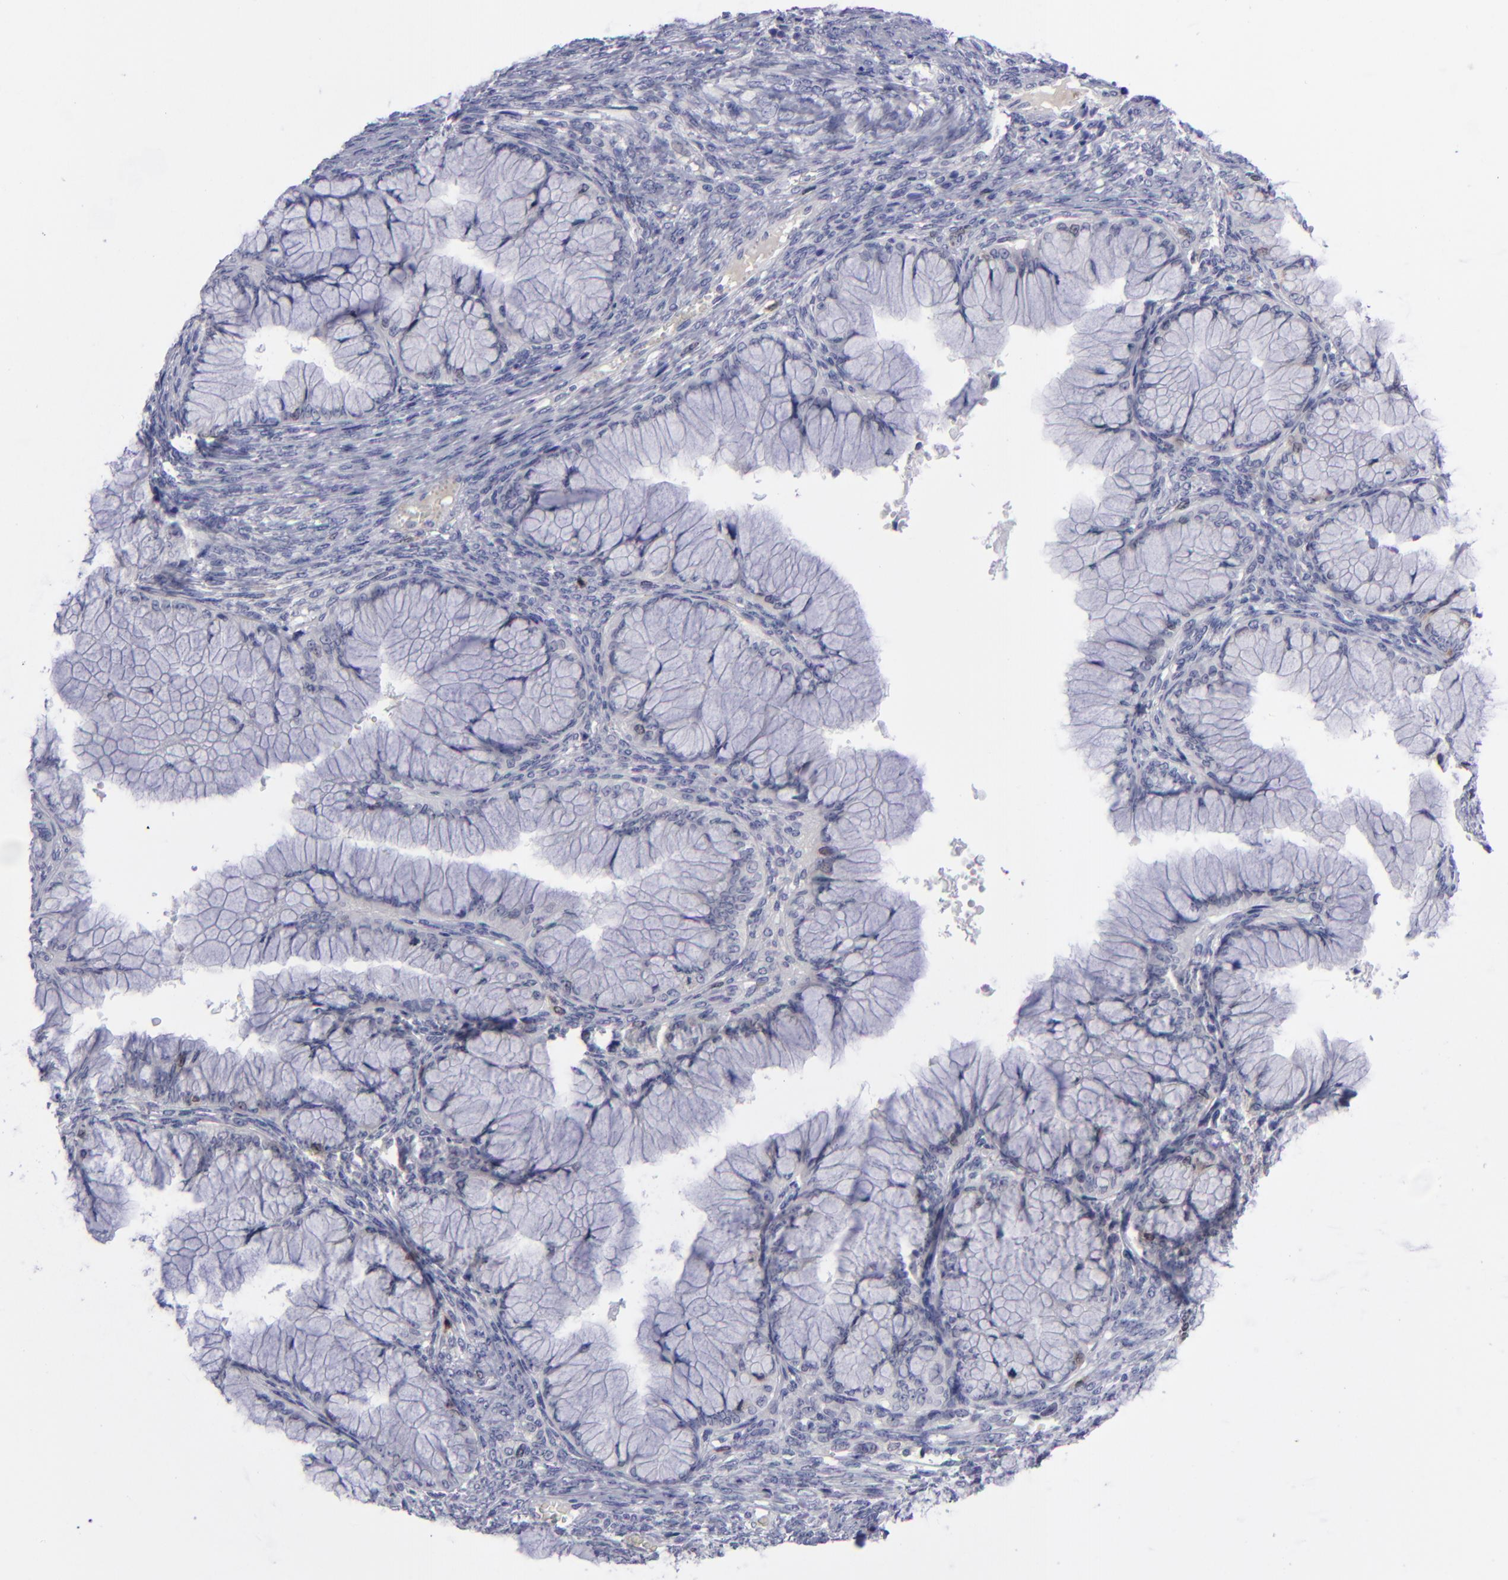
{"staining": {"intensity": "negative", "quantity": "none", "location": "none"}, "tissue": "ovarian cancer", "cell_type": "Tumor cells", "image_type": "cancer", "snomed": [{"axis": "morphology", "description": "Cystadenocarcinoma, mucinous, NOS"}, {"axis": "topography", "description": "Ovary"}], "caption": "IHC of human ovarian cancer shows no staining in tumor cells.", "gene": "AURKA", "patient": {"sex": "female", "age": 63}}